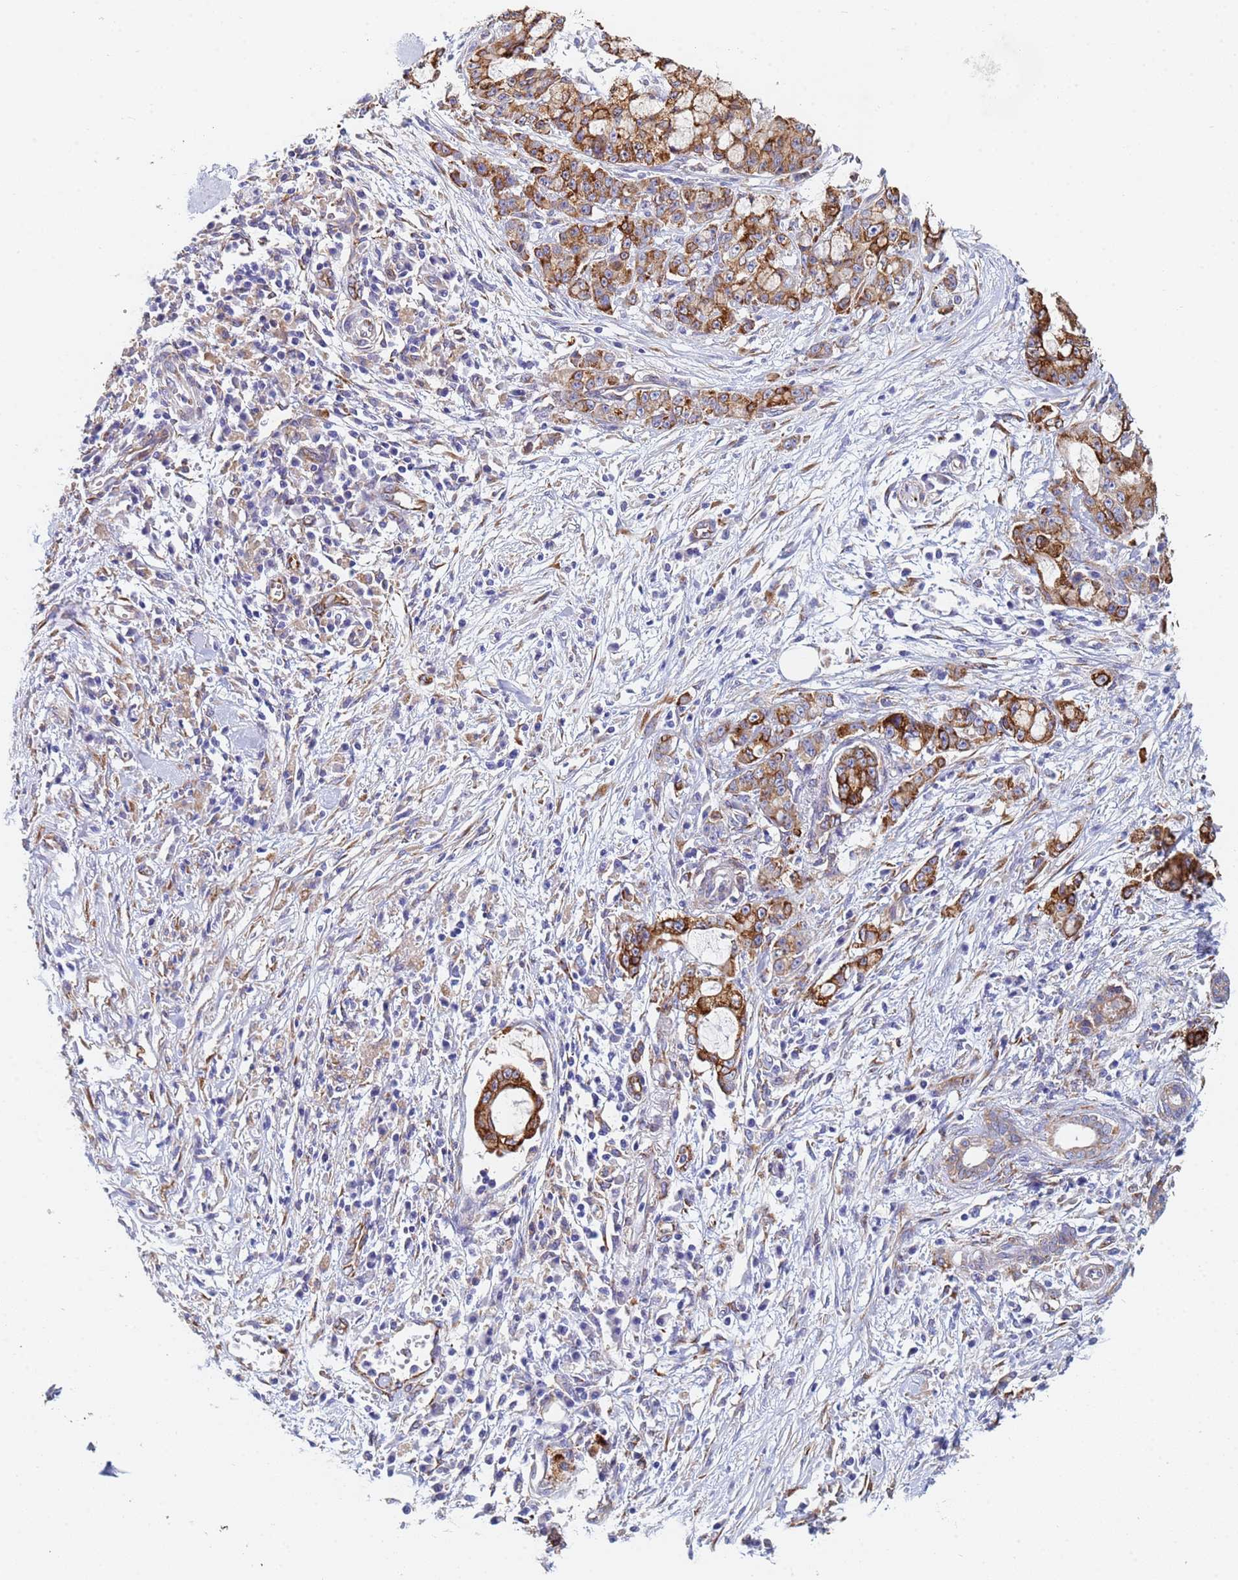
{"staining": {"intensity": "moderate", "quantity": ">75%", "location": "cytoplasmic/membranous"}, "tissue": "pancreatic cancer", "cell_type": "Tumor cells", "image_type": "cancer", "snomed": [{"axis": "morphology", "description": "Adenocarcinoma, NOS"}, {"axis": "topography", "description": "Pancreas"}], "caption": "Pancreatic cancer (adenocarcinoma) stained with immunohistochemistry (IHC) displays moderate cytoplasmic/membranous positivity in about >75% of tumor cells.", "gene": "GDAP2", "patient": {"sex": "female", "age": 73}}